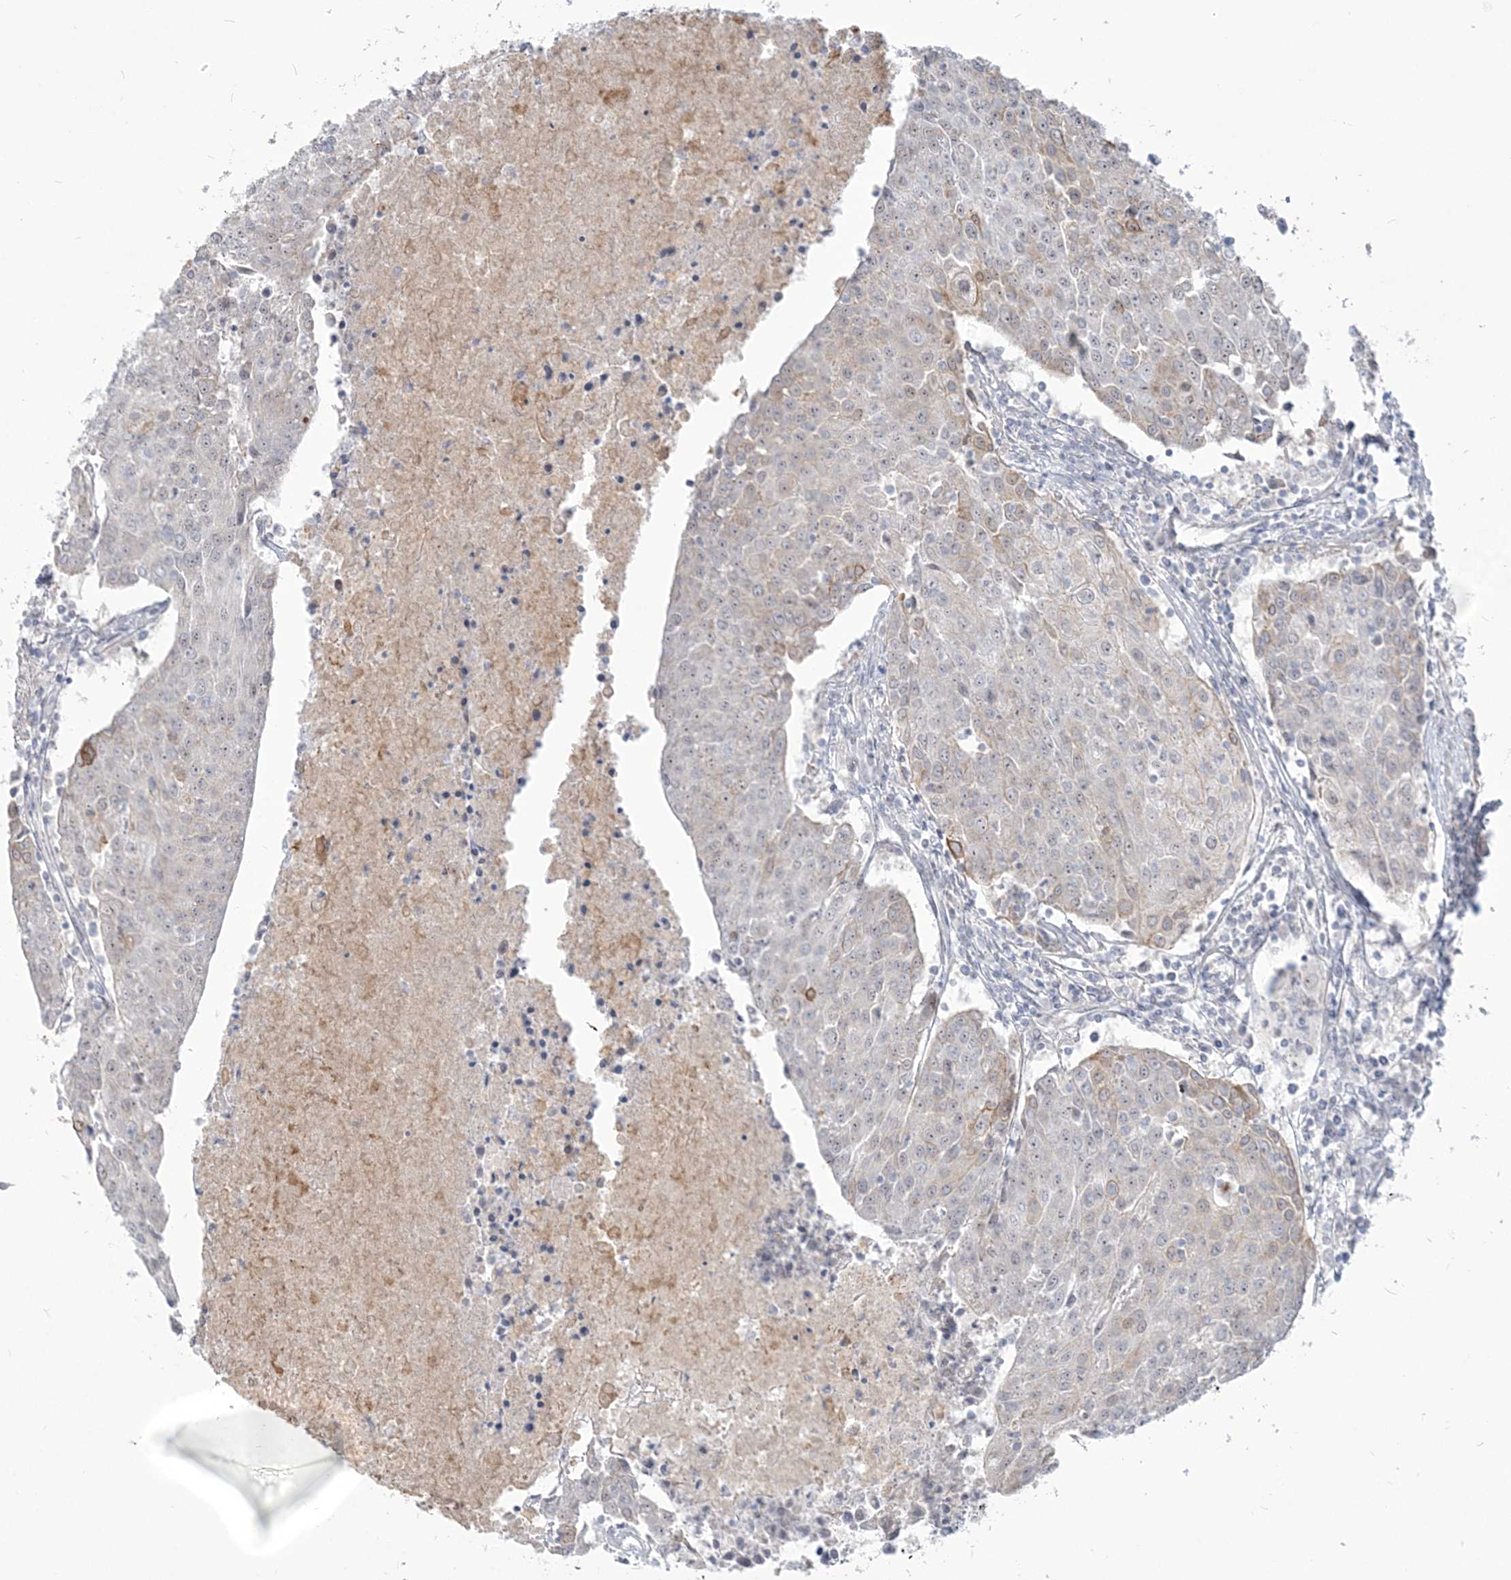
{"staining": {"intensity": "weak", "quantity": "<25%", "location": "cytoplasmic/membranous"}, "tissue": "urothelial cancer", "cell_type": "Tumor cells", "image_type": "cancer", "snomed": [{"axis": "morphology", "description": "Urothelial carcinoma, High grade"}, {"axis": "topography", "description": "Urinary bladder"}], "caption": "This is an immunohistochemistry histopathology image of urothelial cancer. There is no positivity in tumor cells.", "gene": "SDAD1", "patient": {"sex": "female", "age": 85}}